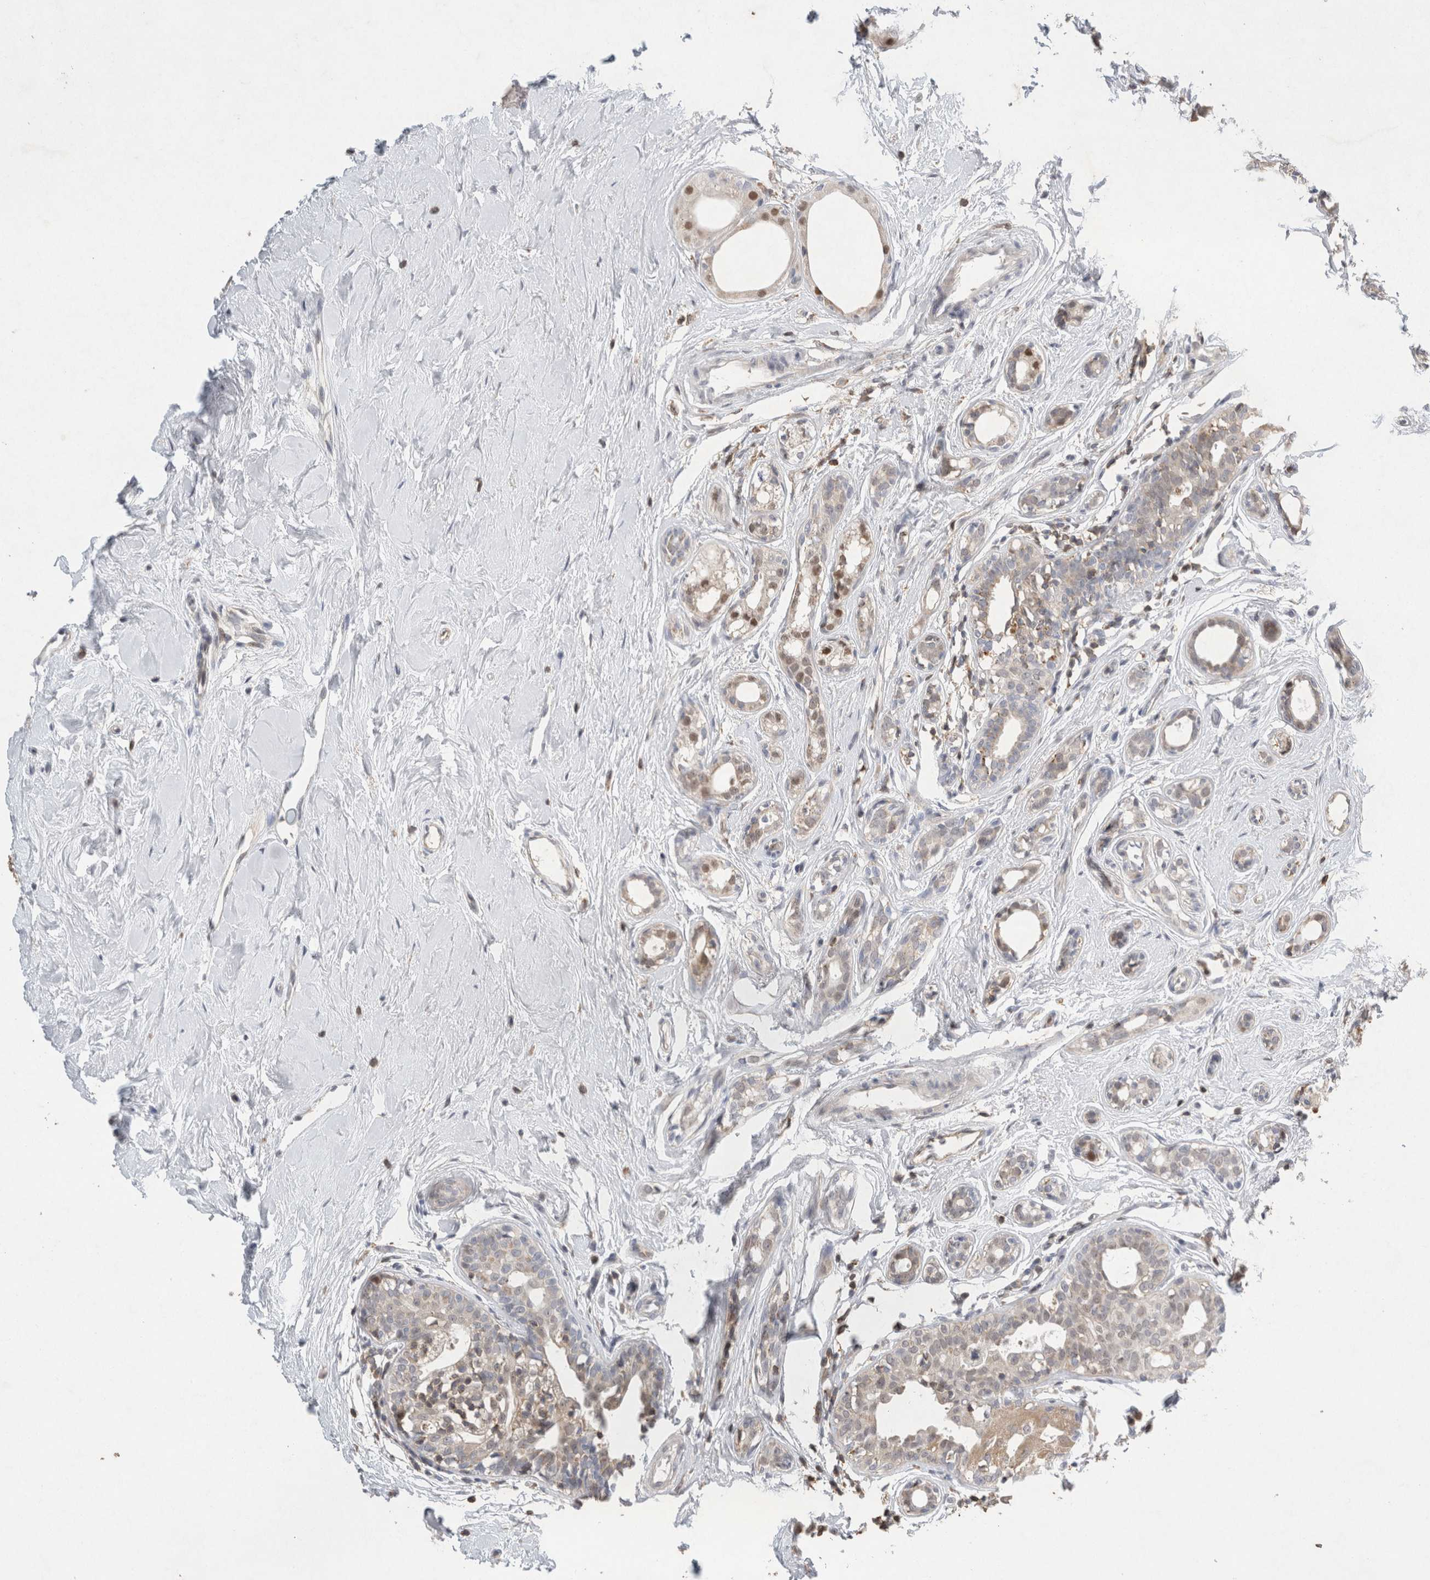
{"staining": {"intensity": "weak", "quantity": "25%-75%", "location": "cytoplasmic/membranous,nuclear"}, "tissue": "breast cancer", "cell_type": "Tumor cells", "image_type": "cancer", "snomed": [{"axis": "morphology", "description": "Duct carcinoma"}, {"axis": "topography", "description": "Breast"}], "caption": "Immunohistochemistry micrograph of human breast cancer (invasive ductal carcinoma) stained for a protein (brown), which demonstrates low levels of weak cytoplasmic/membranous and nuclear staining in approximately 25%-75% of tumor cells.", "gene": "AGMAT", "patient": {"sex": "female", "age": 55}}